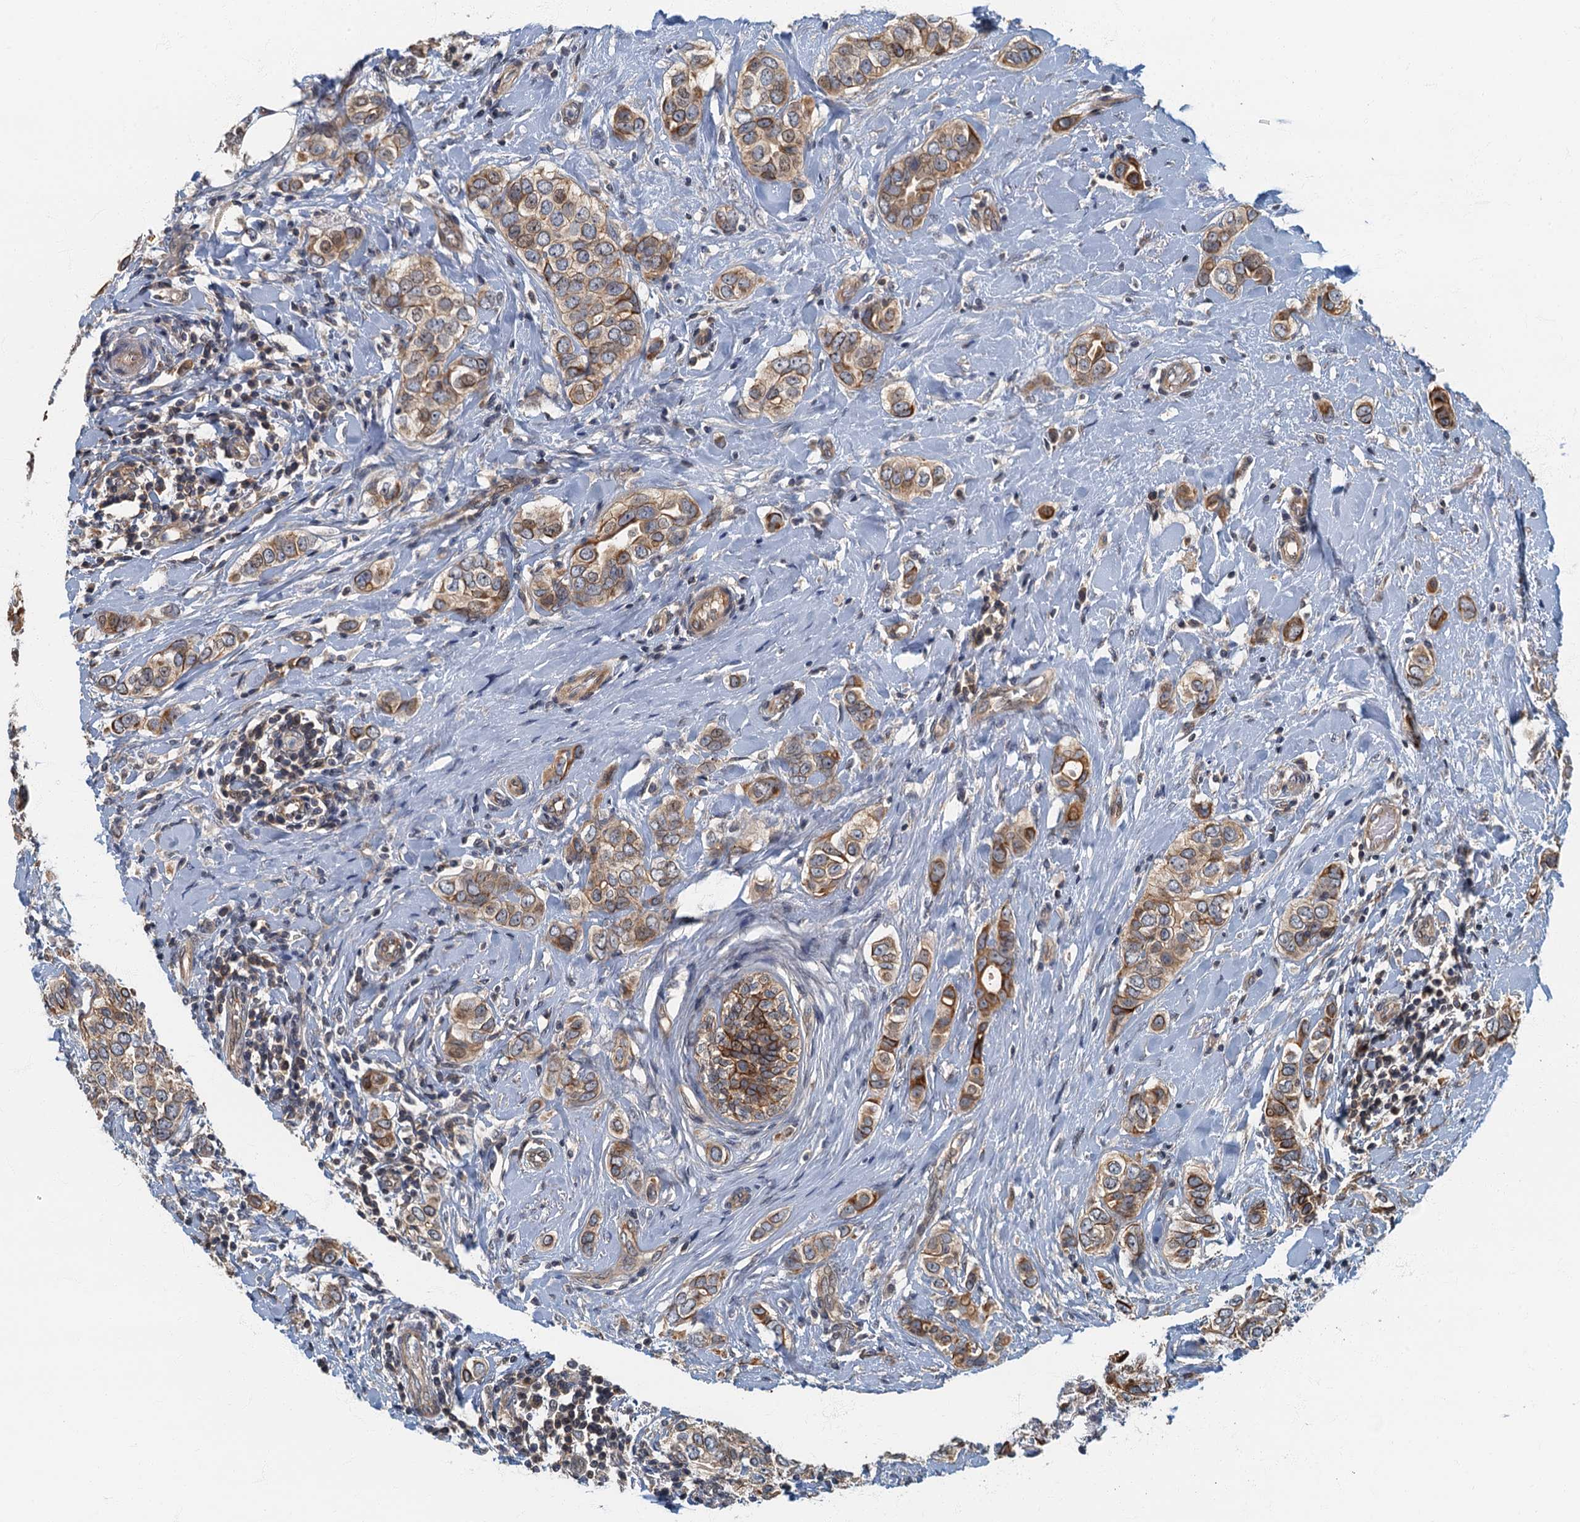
{"staining": {"intensity": "moderate", "quantity": ">75%", "location": "cytoplasmic/membranous"}, "tissue": "breast cancer", "cell_type": "Tumor cells", "image_type": "cancer", "snomed": [{"axis": "morphology", "description": "Lobular carcinoma"}, {"axis": "topography", "description": "Breast"}], "caption": "Immunohistochemistry of human breast cancer shows medium levels of moderate cytoplasmic/membranous staining in about >75% of tumor cells.", "gene": "CKAP2L", "patient": {"sex": "female", "age": 51}}